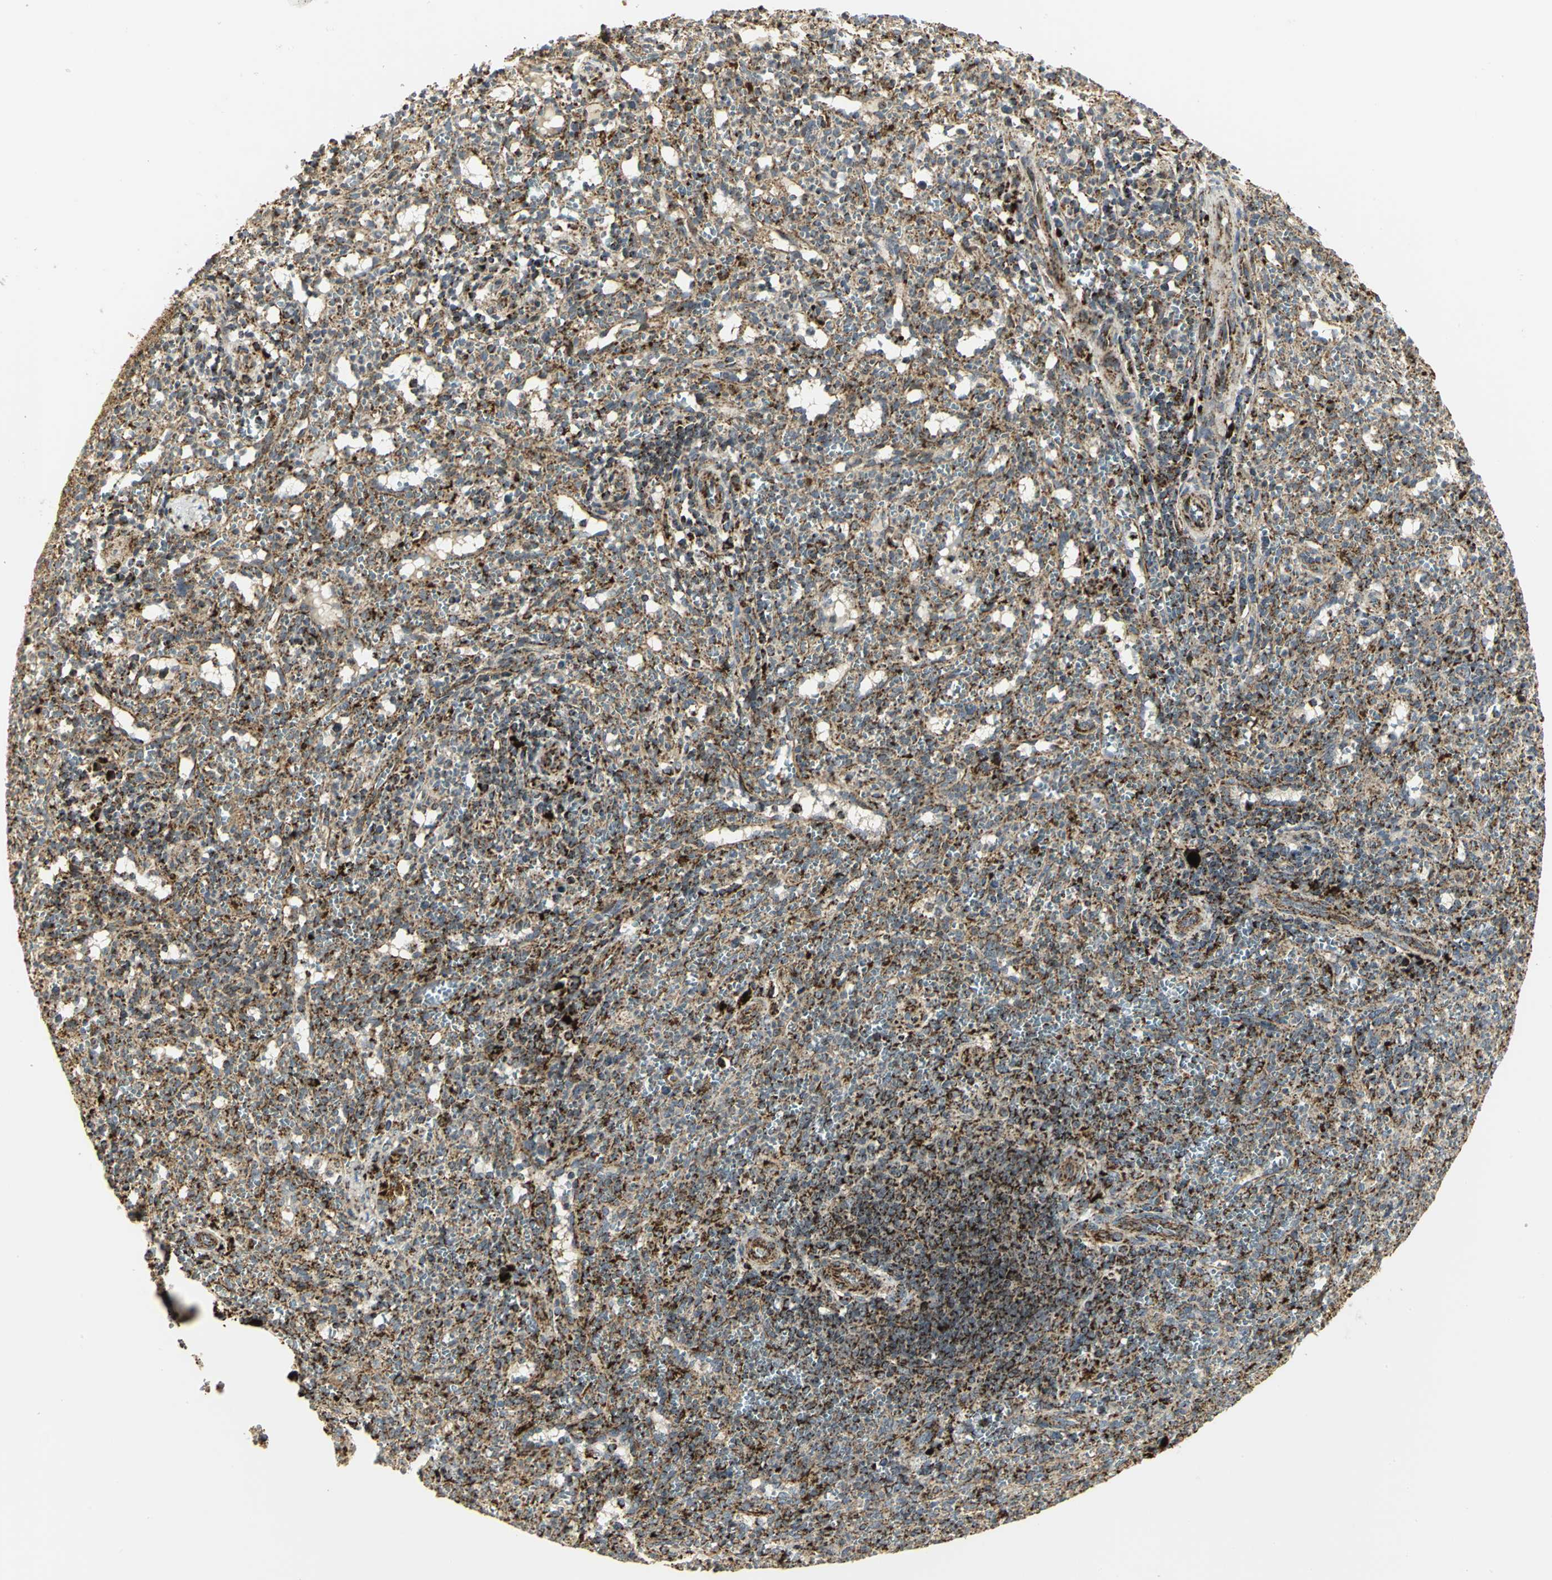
{"staining": {"intensity": "strong", "quantity": ">75%", "location": "cytoplasmic/membranous"}, "tissue": "spleen", "cell_type": "Cells in red pulp", "image_type": "normal", "snomed": [{"axis": "morphology", "description": "Normal tissue, NOS"}, {"axis": "topography", "description": "Spleen"}], "caption": "Immunohistochemical staining of unremarkable human spleen reveals high levels of strong cytoplasmic/membranous expression in about >75% of cells in red pulp. Nuclei are stained in blue.", "gene": "VDAC1", "patient": {"sex": "female", "age": 10}}